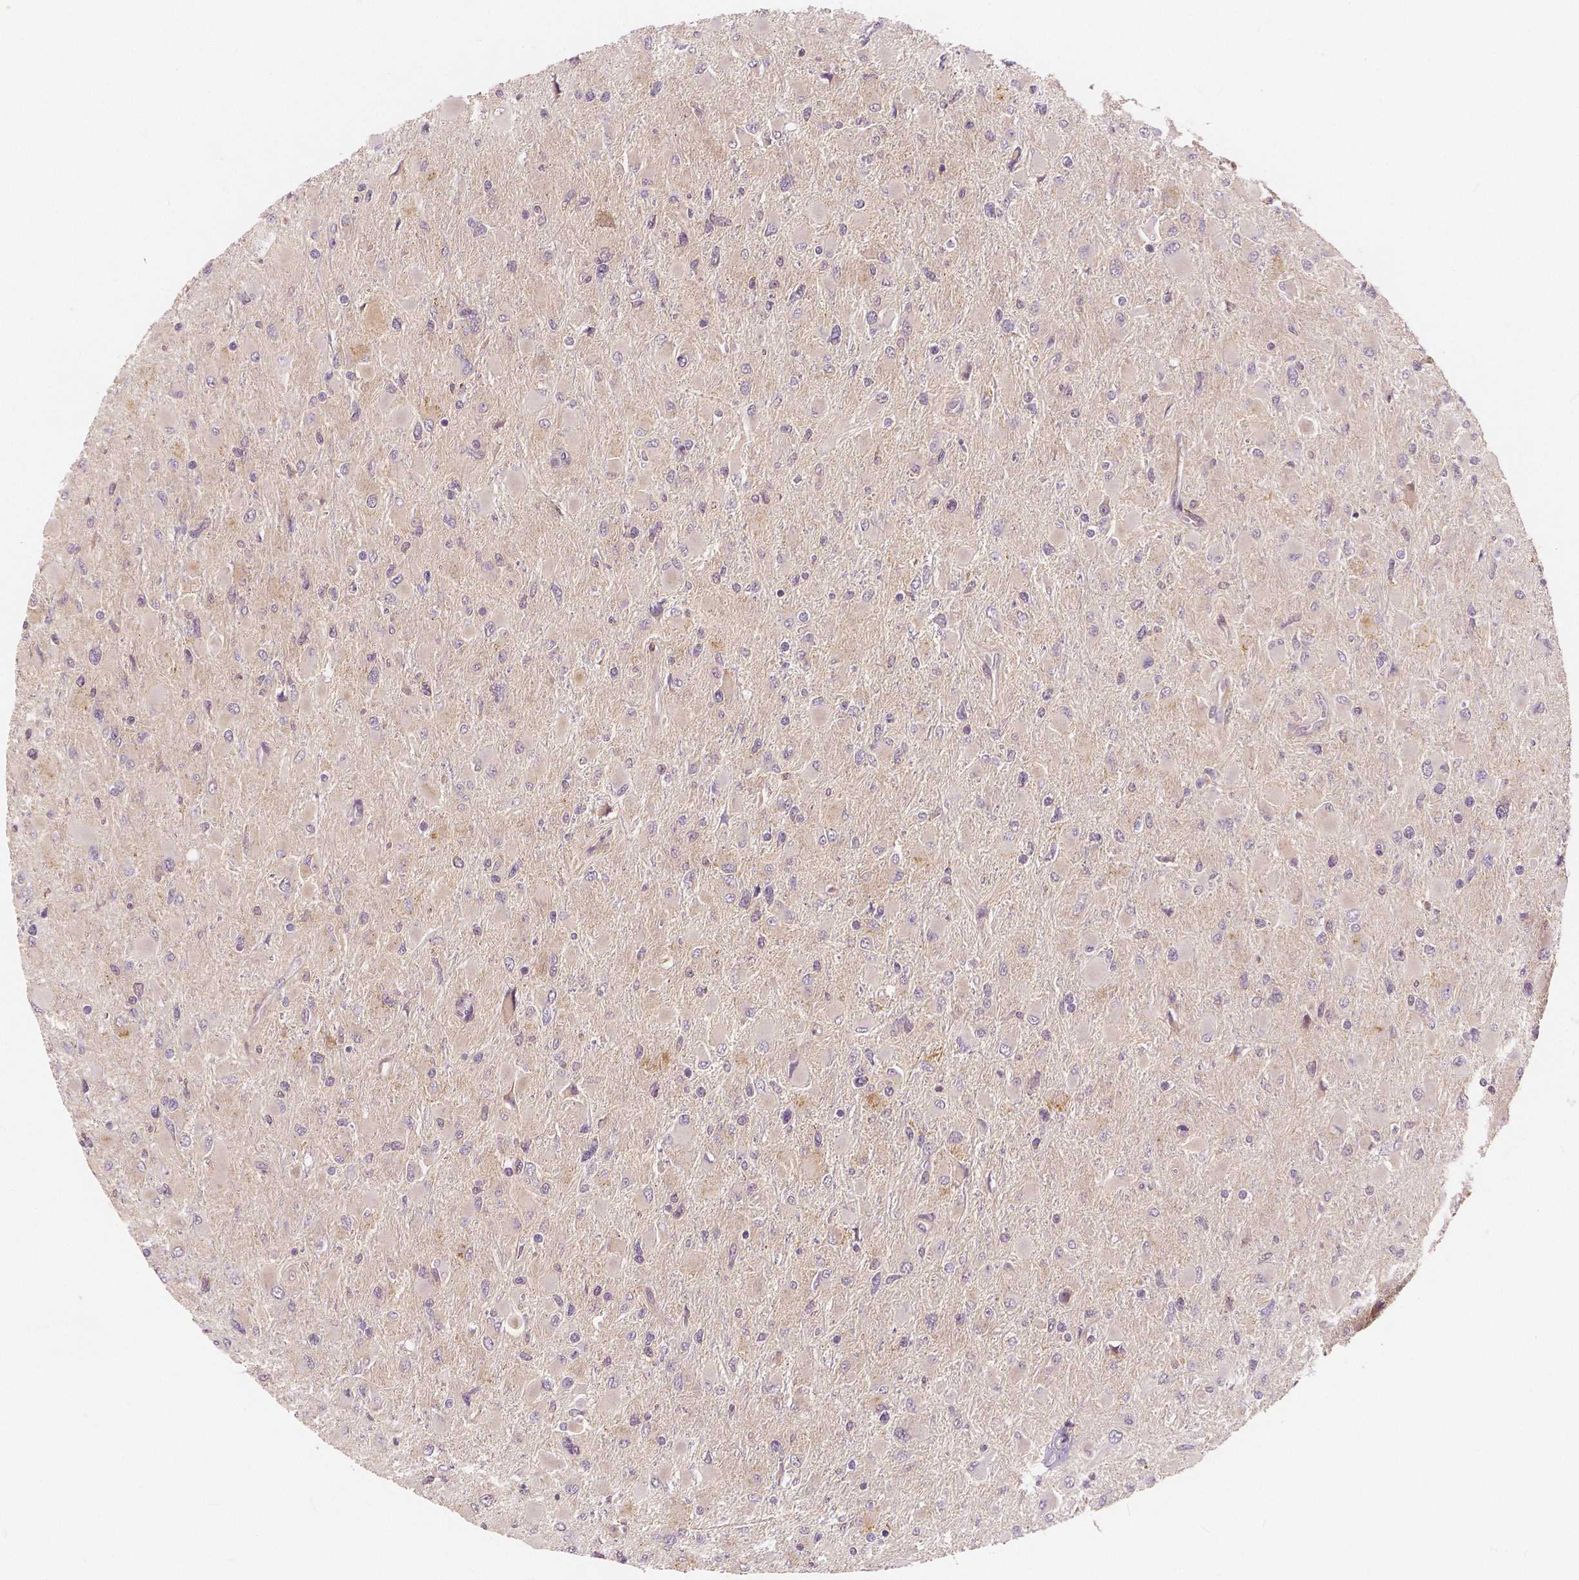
{"staining": {"intensity": "negative", "quantity": "none", "location": "none"}, "tissue": "glioma", "cell_type": "Tumor cells", "image_type": "cancer", "snomed": [{"axis": "morphology", "description": "Glioma, malignant, High grade"}, {"axis": "topography", "description": "Cerebral cortex"}], "caption": "Tumor cells show no significant protein staining in glioma. (Stains: DAB IHC with hematoxylin counter stain, Microscopy: brightfield microscopy at high magnification).", "gene": "SNX12", "patient": {"sex": "female", "age": 36}}